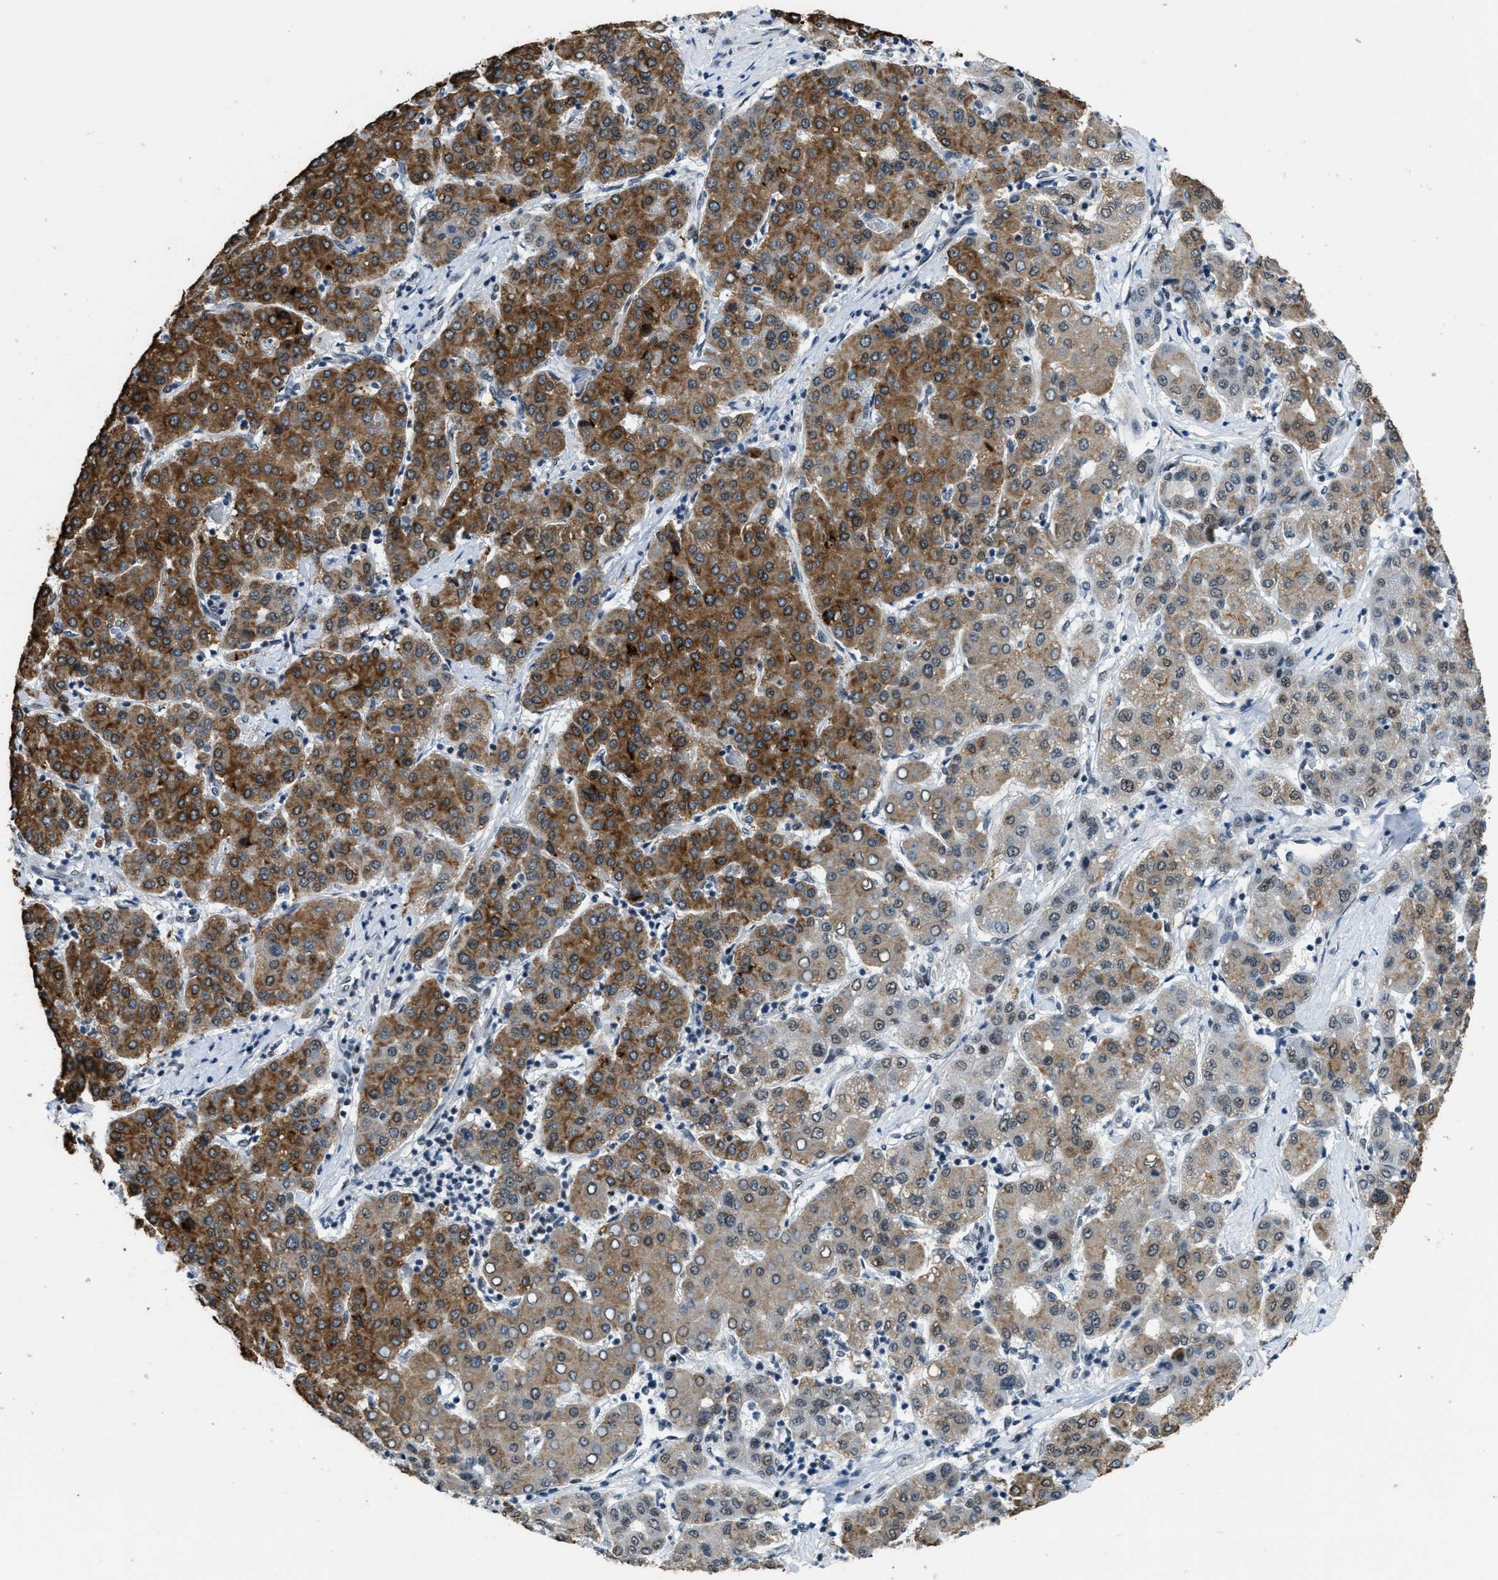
{"staining": {"intensity": "moderate", "quantity": ">75%", "location": "nuclear"}, "tissue": "liver cancer", "cell_type": "Tumor cells", "image_type": "cancer", "snomed": [{"axis": "morphology", "description": "Carcinoma, Hepatocellular, NOS"}, {"axis": "topography", "description": "Liver"}], "caption": "DAB immunohistochemical staining of hepatocellular carcinoma (liver) exhibits moderate nuclear protein staining in about >75% of tumor cells.", "gene": "GATAD2B", "patient": {"sex": "male", "age": 65}}